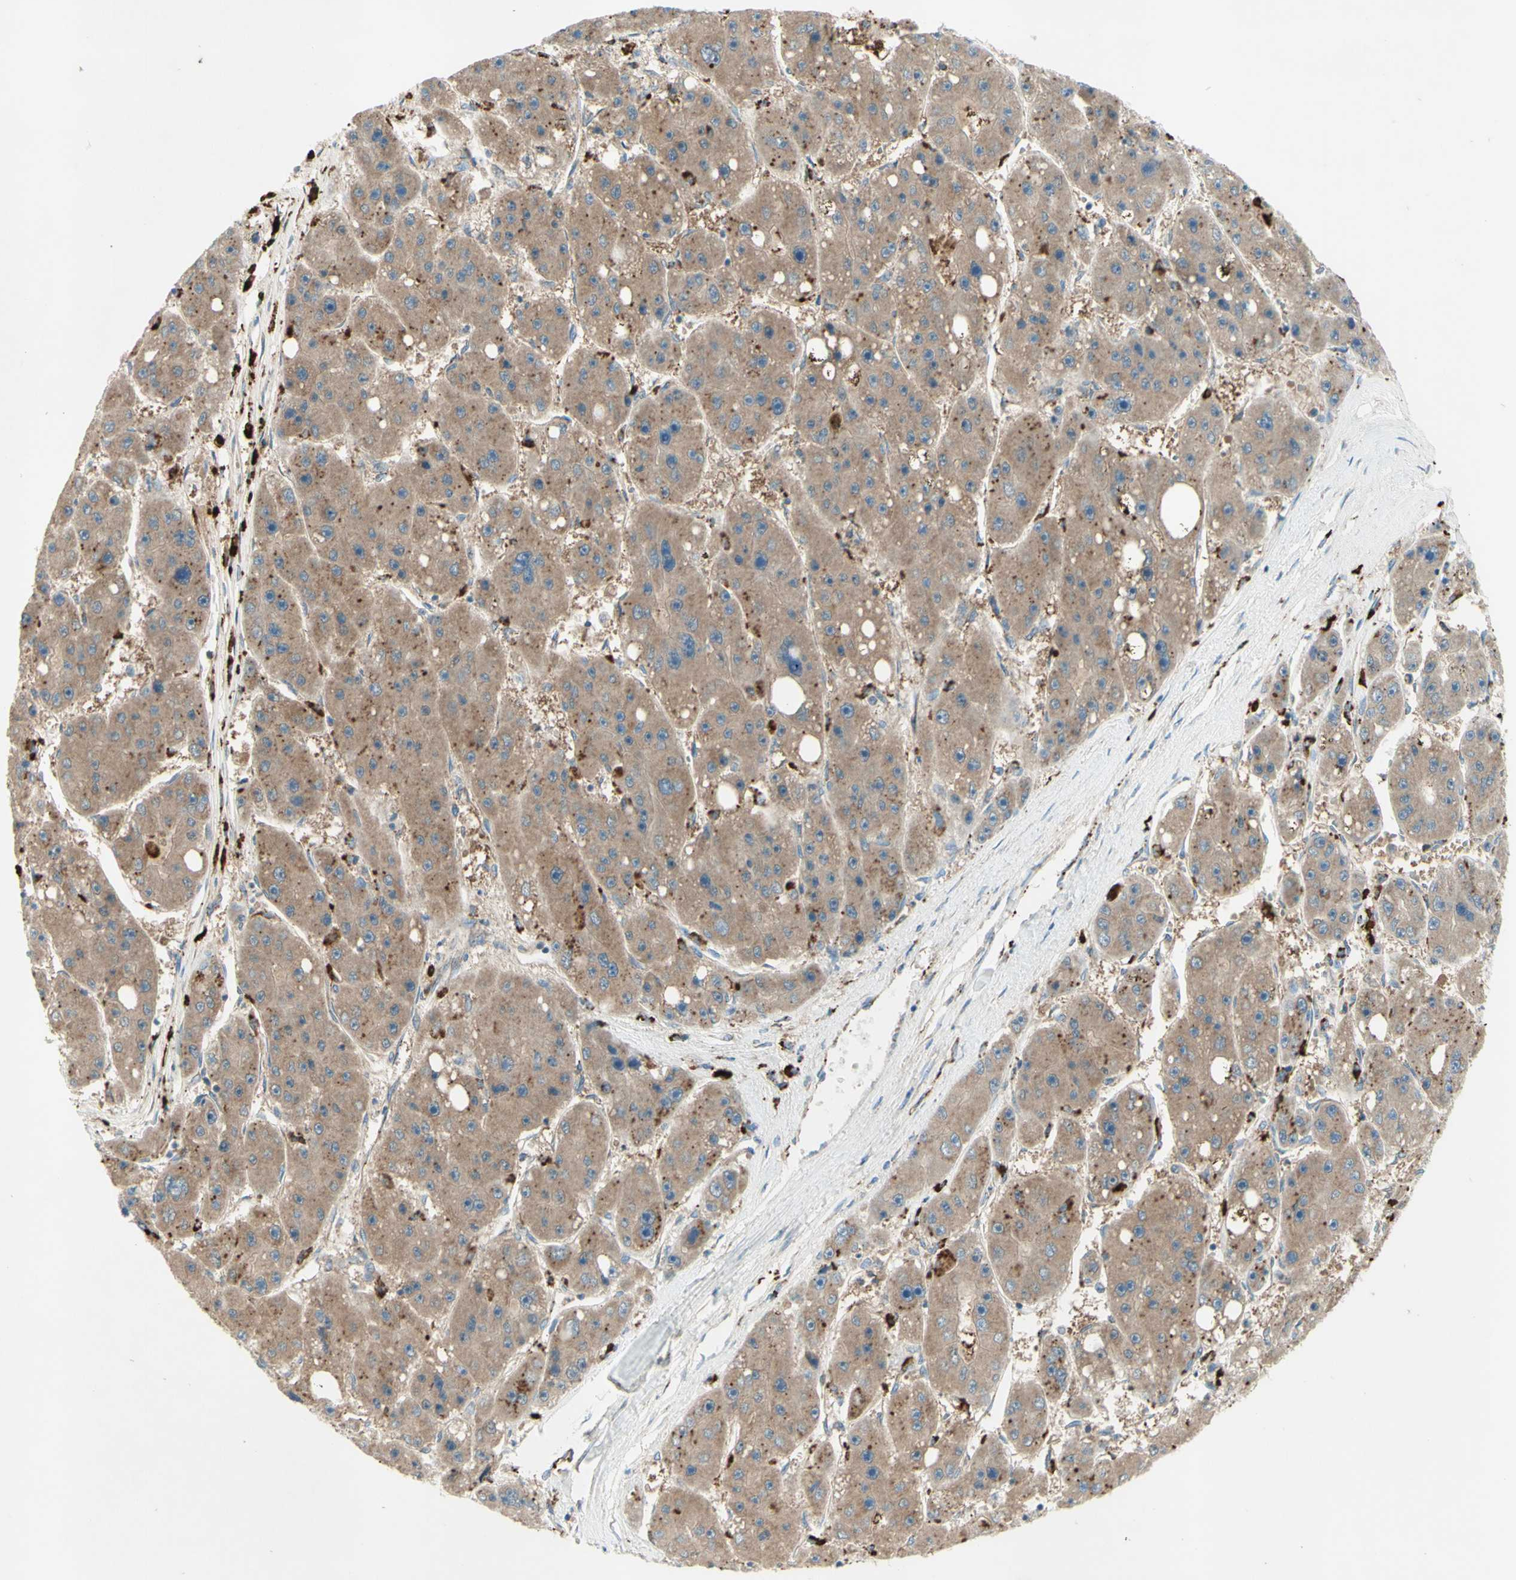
{"staining": {"intensity": "moderate", "quantity": ">75%", "location": "cytoplasmic/membranous"}, "tissue": "liver cancer", "cell_type": "Tumor cells", "image_type": "cancer", "snomed": [{"axis": "morphology", "description": "Carcinoma, Hepatocellular, NOS"}, {"axis": "topography", "description": "Liver"}], "caption": "The immunohistochemical stain shows moderate cytoplasmic/membranous expression in tumor cells of hepatocellular carcinoma (liver) tissue. (Stains: DAB in brown, nuclei in blue, Microscopy: brightfield microscopy at high magnification).", "gene": "ARMC10", "patient": {"sex": "female", "age": 61}}